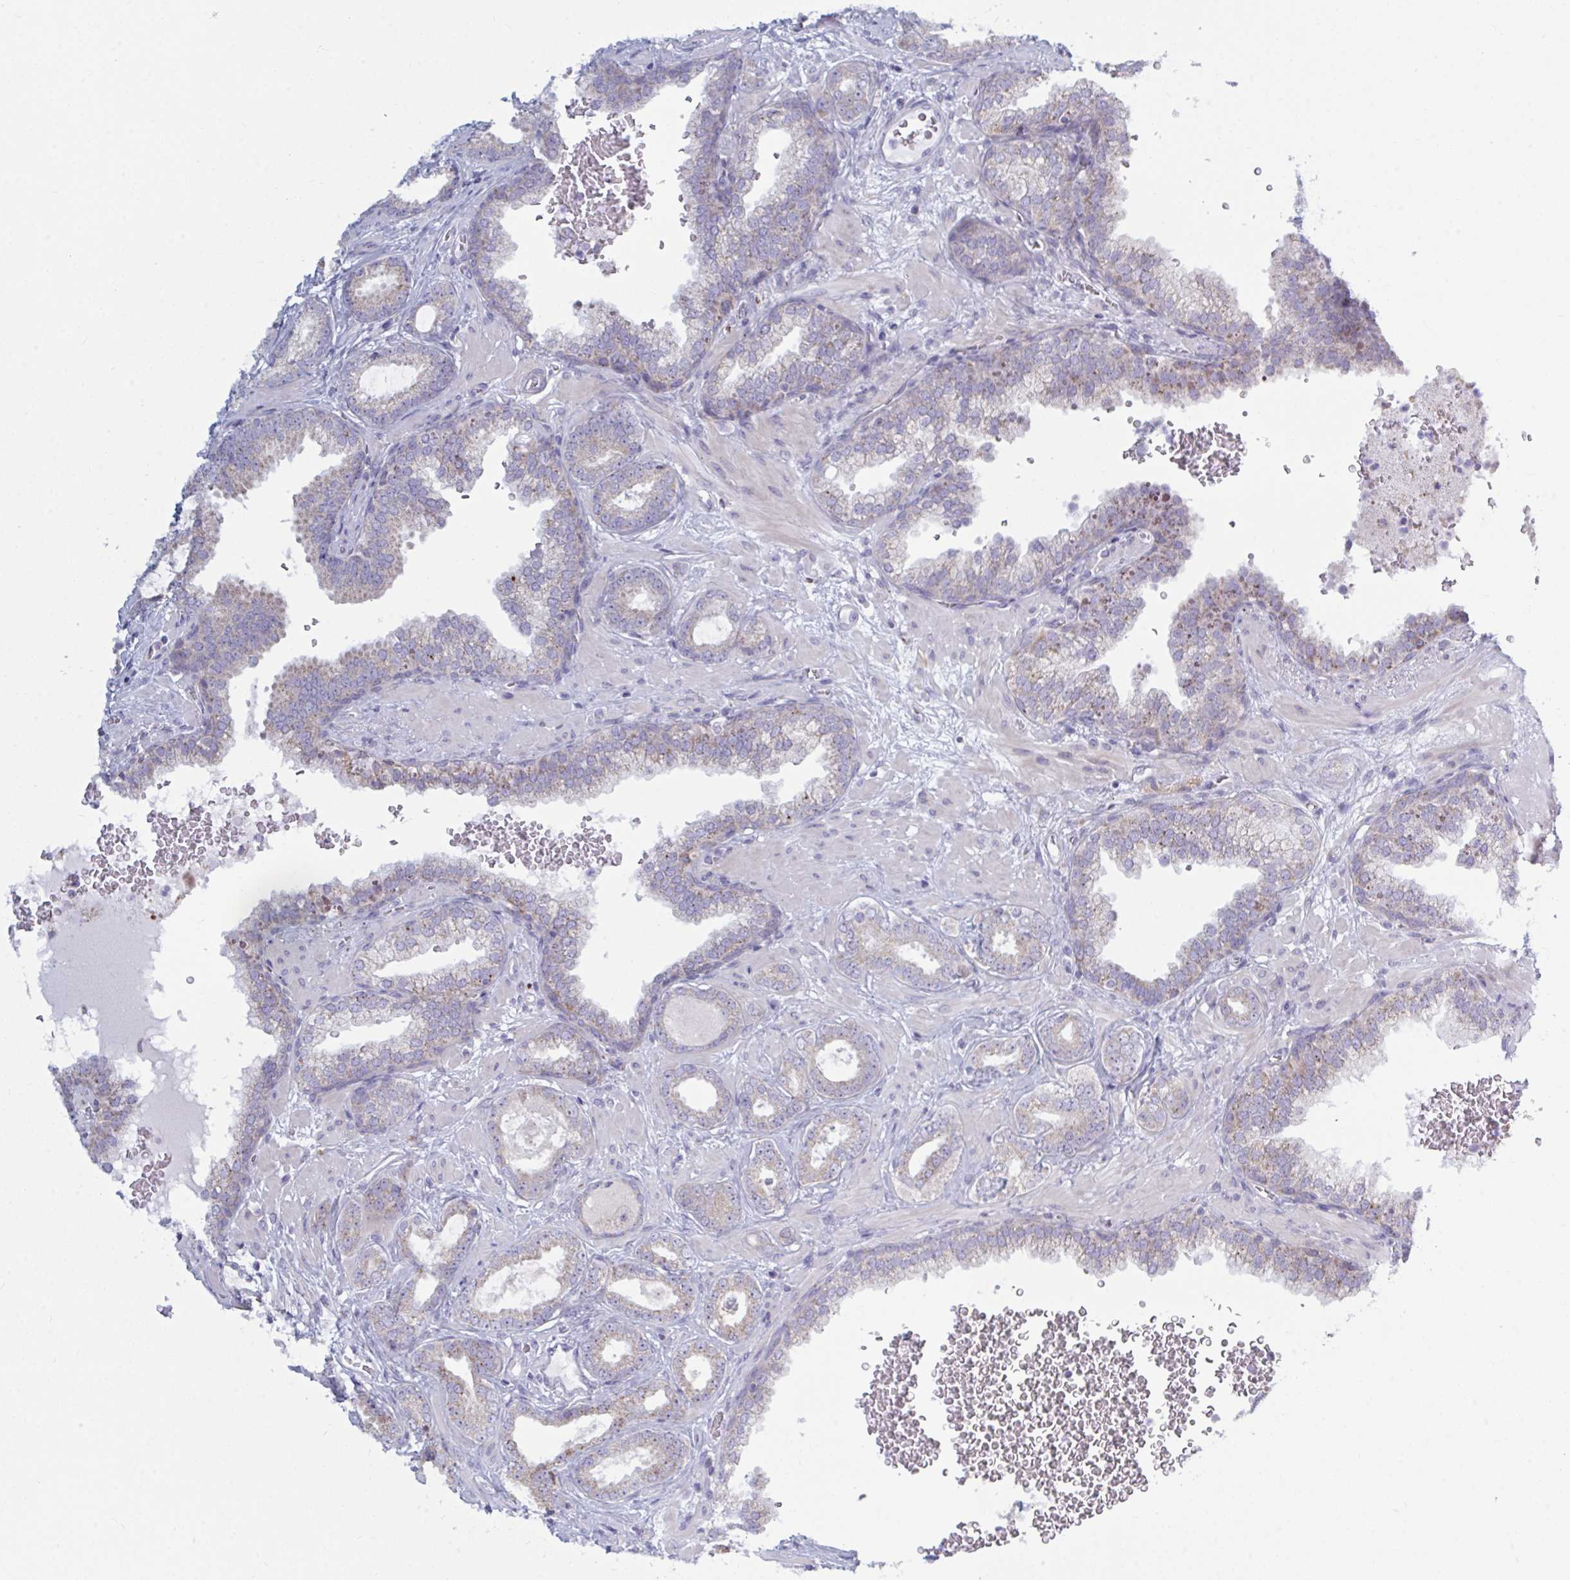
{"staining": {"intensity": "weak", "quantity": ">75%", "location": "cytoplasmic/membranous"}, "tissue": "prostate cancer", "cell_type": "Tumor cells", "image_type": "cancer", "snomed": [{"axis": "morphology", "description": "Adenocarcinoma, High grade"}, {"axis": "topography", "description": "Prostate"}], "caption": "There is low levels of weak cytoplasmic/membranous staining in tumor cells of prostate high-grade adenocarcinoma, as demonstrated by immunohistochemical staining (brown color).", "gene": "ATG9A", "patient": {"sex": "male", "age": 58}}